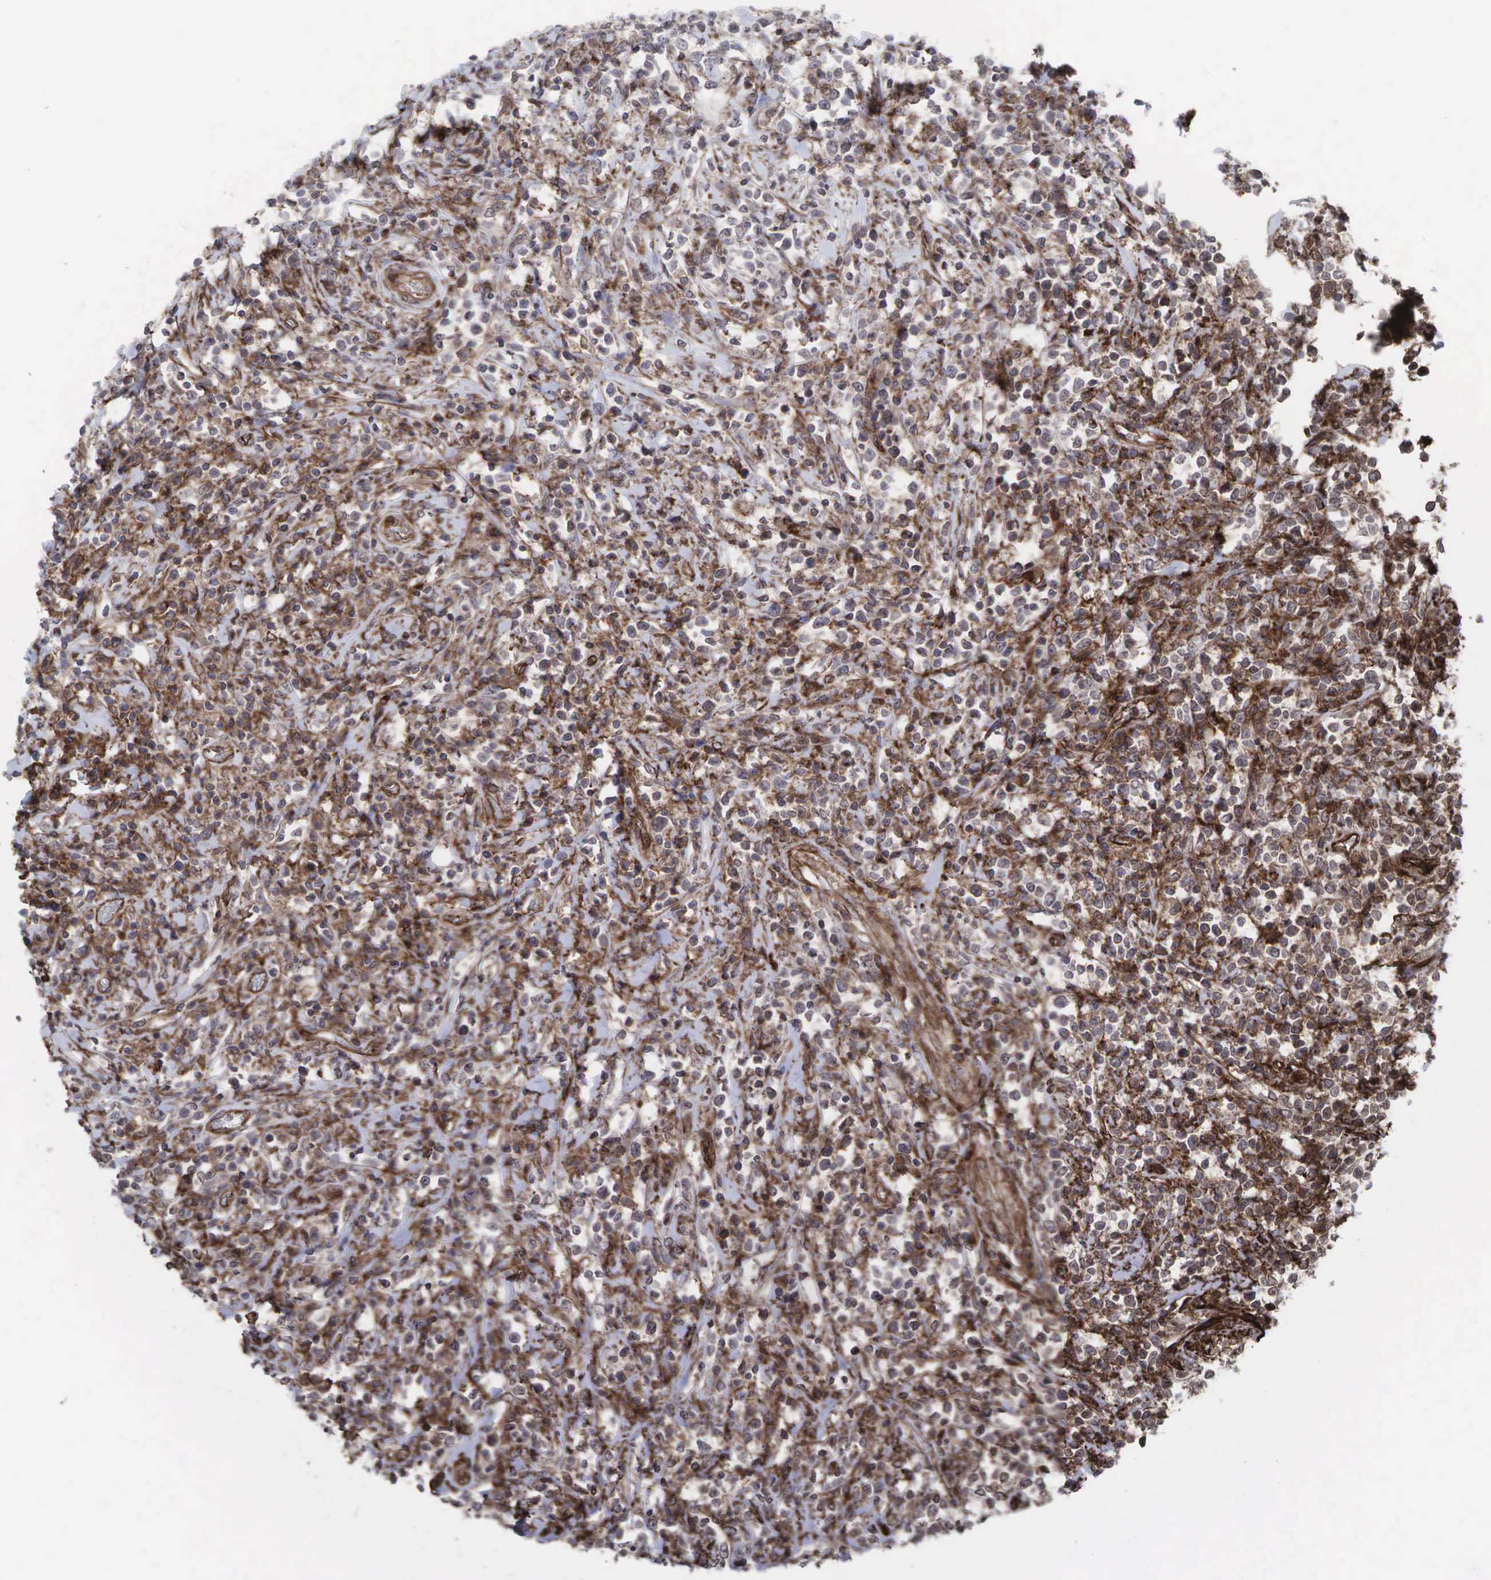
{"staining": {"intensity": "moderate", "quantity": ">75%", "location": "cytoplasmic/membranous"}, "tissue": "lymphoma", "cell_type": "Tumor cells", "image_type": "cancer", "snomed": [{"axis": "morphology", "description": "Malignant lymphoma, non-Hodgkin's type, High grade"}, {"axis": "topography", "description": "Colon"}], "caption": "High-grade malignant lymphoma, non-Hodgkin's type stained with a protein marker demonstrates moderate staining in tumor cells.", "gene": "GPRASP1", "patient": {"sex": "male", "age": 82}}